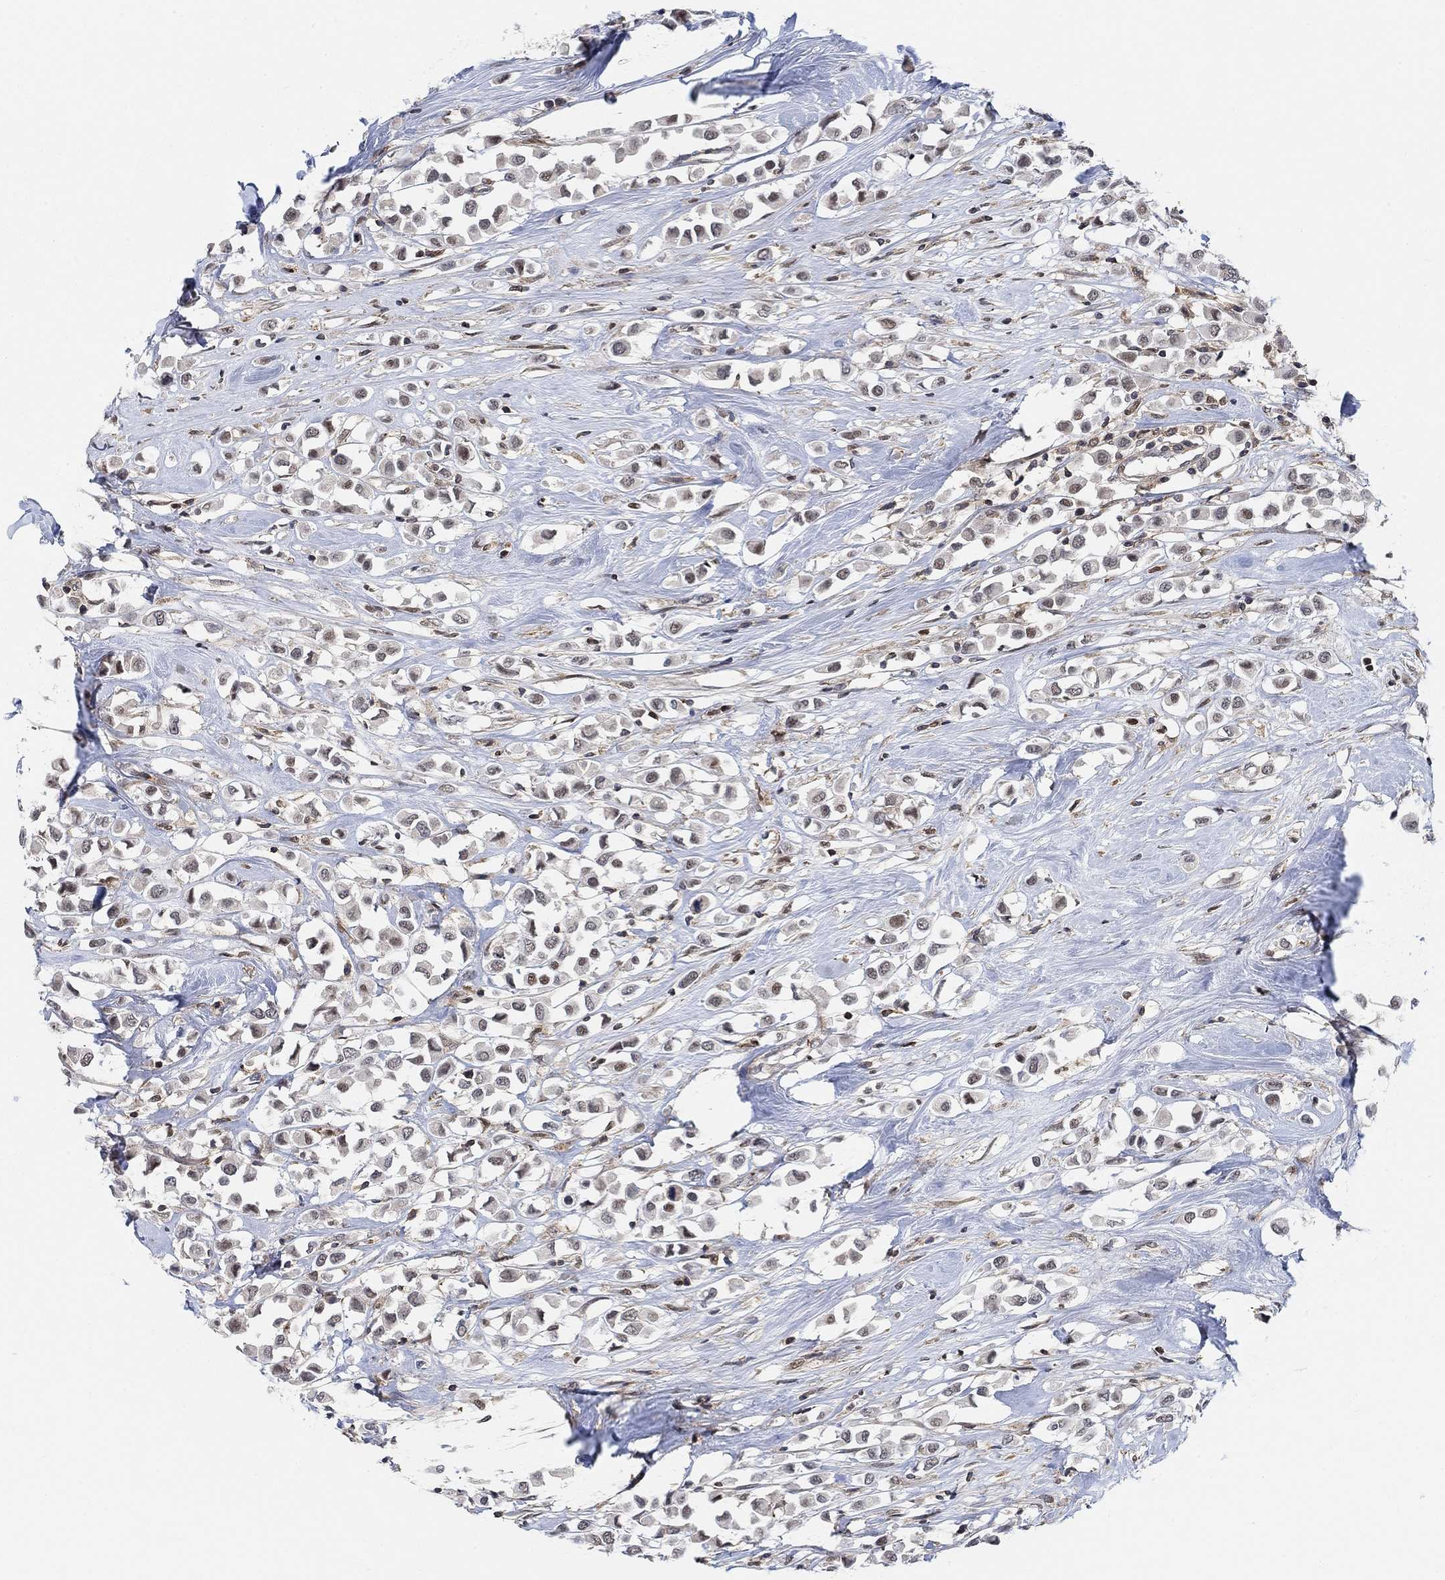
{"staining": {"intensity": "weak", "quantity": "<25%", "location": "nuclear"}, "tissue": "breast cancer", "cell_type": "Tumor cells", "image_type": "cancer", "snomed": [{"axis": "morphology", "description": "Duct carcinoma"}, {"axis": "topography", "description": "Breast"}], "caption": "Immunohistochemistry (IHC) of breast cancer (intraductal carcinoma) shows no staining in tumor cells.", "gene": "PWWP2B", "patient": {"sex": "female", "age": 61}}